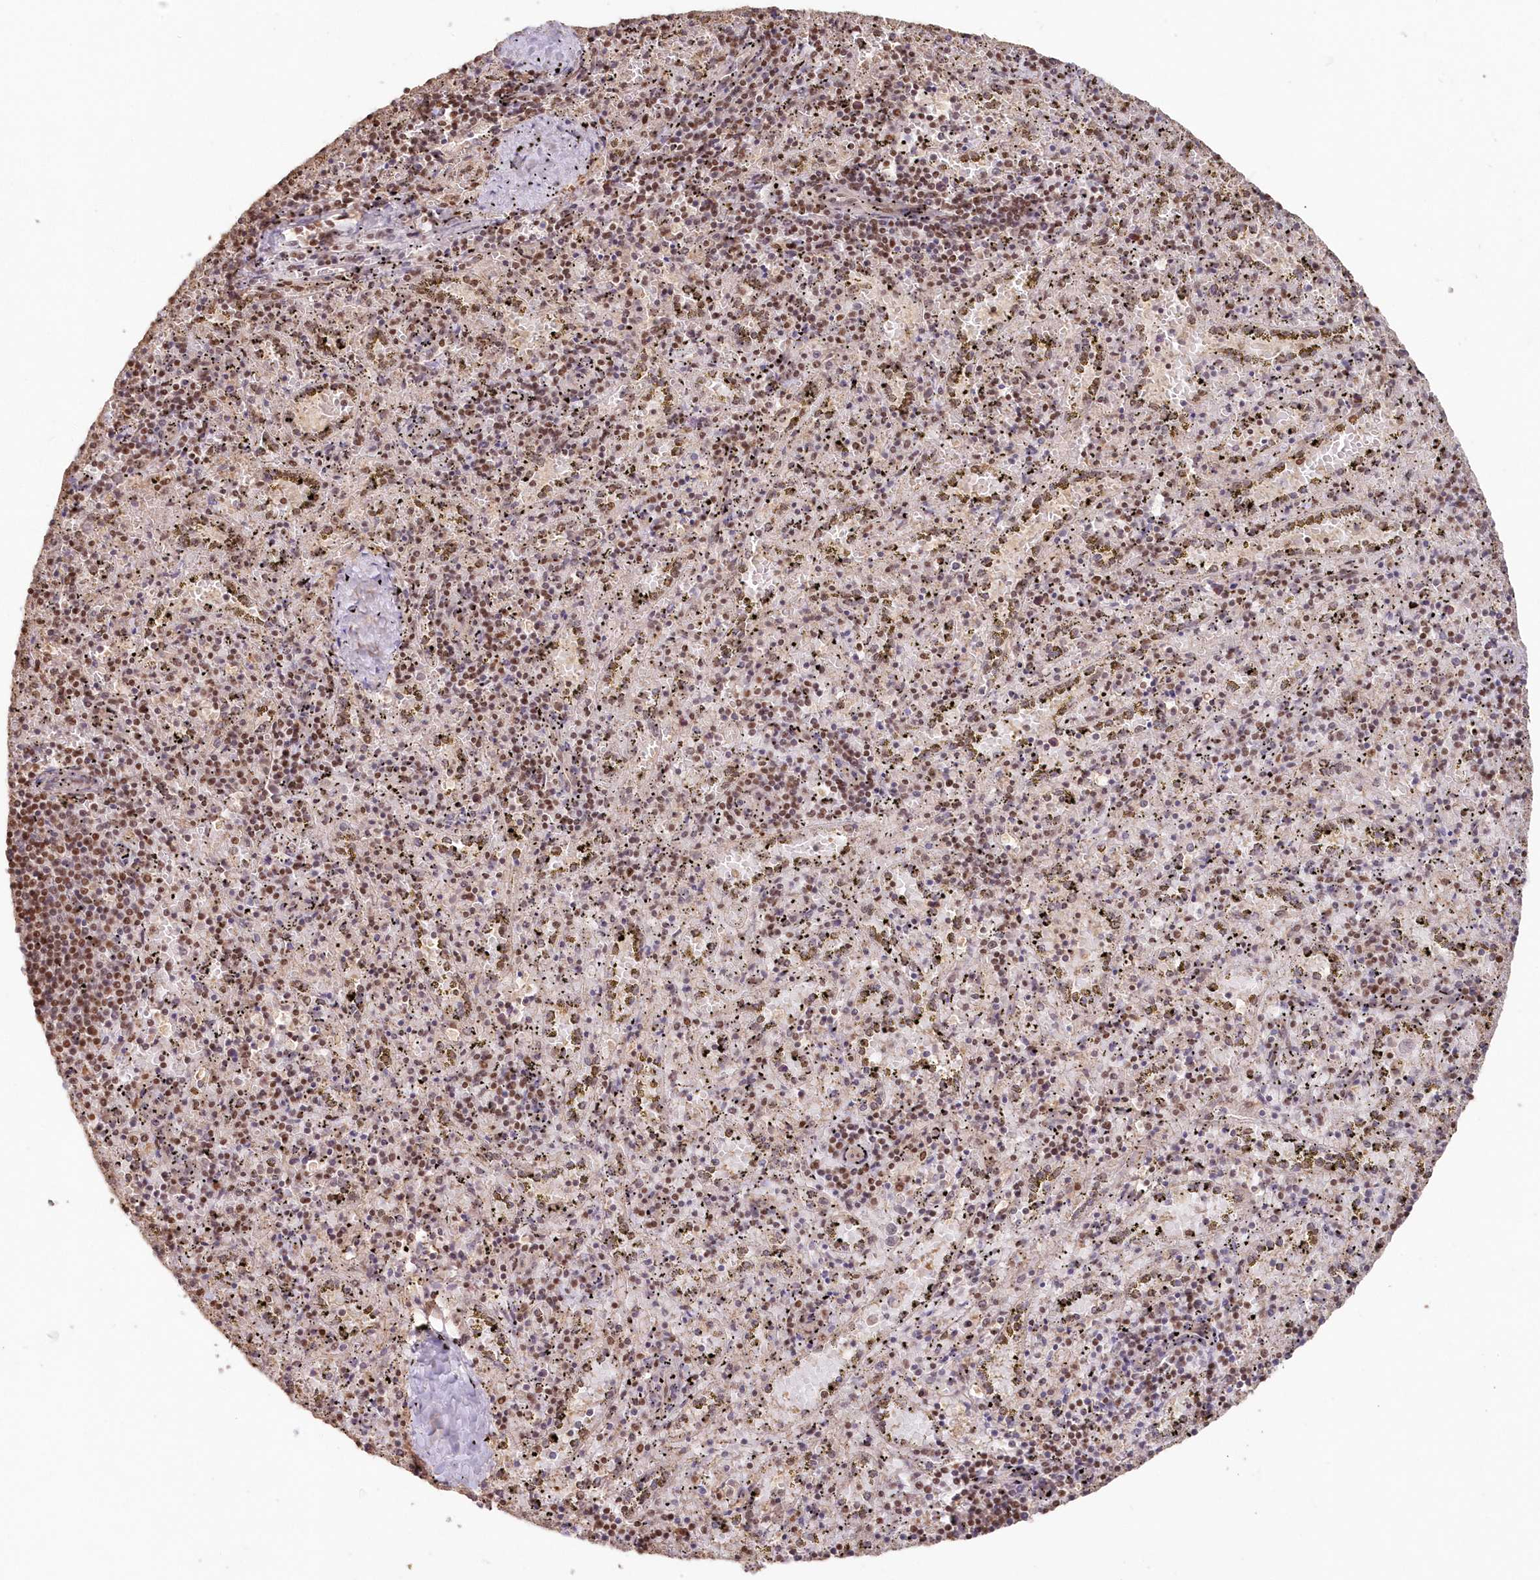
{"staining": {"intensity": "moderate", "quantity": ">75%", "location": "nuclear"}, "tissue": "spleen", "cell_type": "Cells in red pulp", "image_type": "normal", "snomed": [{"axis": "morphology", "description": "Normal tissue, NOS"}, {"axis": "topography", "description": "Spleen"}], "caption": "Spleen was stained to show a protein in brown. There is medium levels of moderate nuclear staining in approximately >75% of cells in red pulp. The protein of interest is stained brown, and the nuclei are stained in blue (DAB (3,3'-diaminobenzidine) IHC with brightfield microscopy, high magnification).", "gene": "PDS5A", "patient": {"sex": "male", "age": 11}}